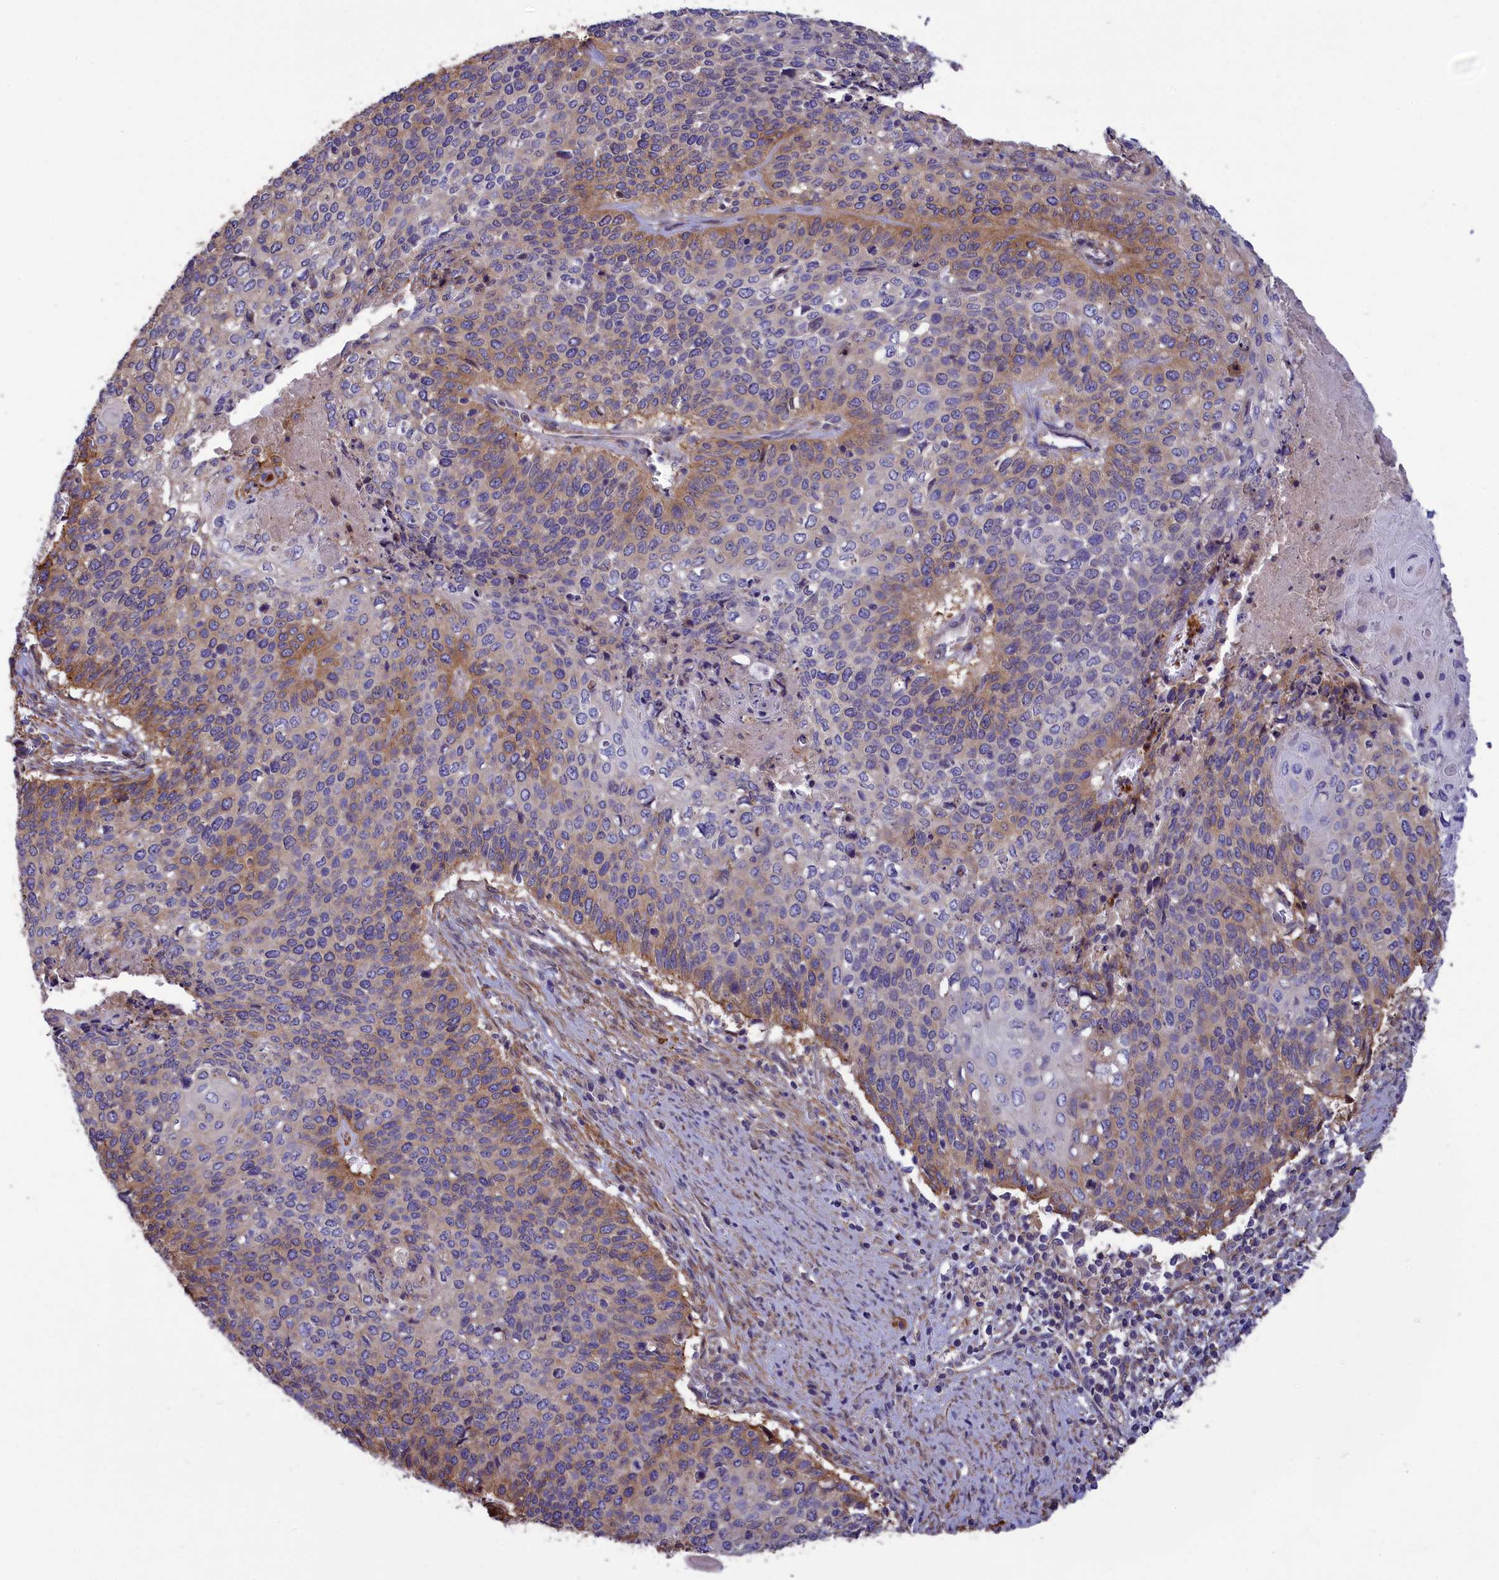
{"staining": {"intensity": "moderate", "quantity": "25%-75%", "location": "cytoplasmic/membranous"}, "tissue": "cervical cancer", "cell_type": "Tumor cells", "image_type": "cancer", "snomed": [{"axis": "morphology", "description": "Squamous cell carcinoma, NOS"}, {"axis": "topography", "description": "Cervix"}], "caption": "Moderate cytoplasmic/membranous expression for a protein is appreciated in about 25%-75% of tumor cells of cervical squamous cell carcinoma using immunohistochemistry (IHC).", "gene": "AMDHD2", "patient": {"sex": "female", "age": 39}}